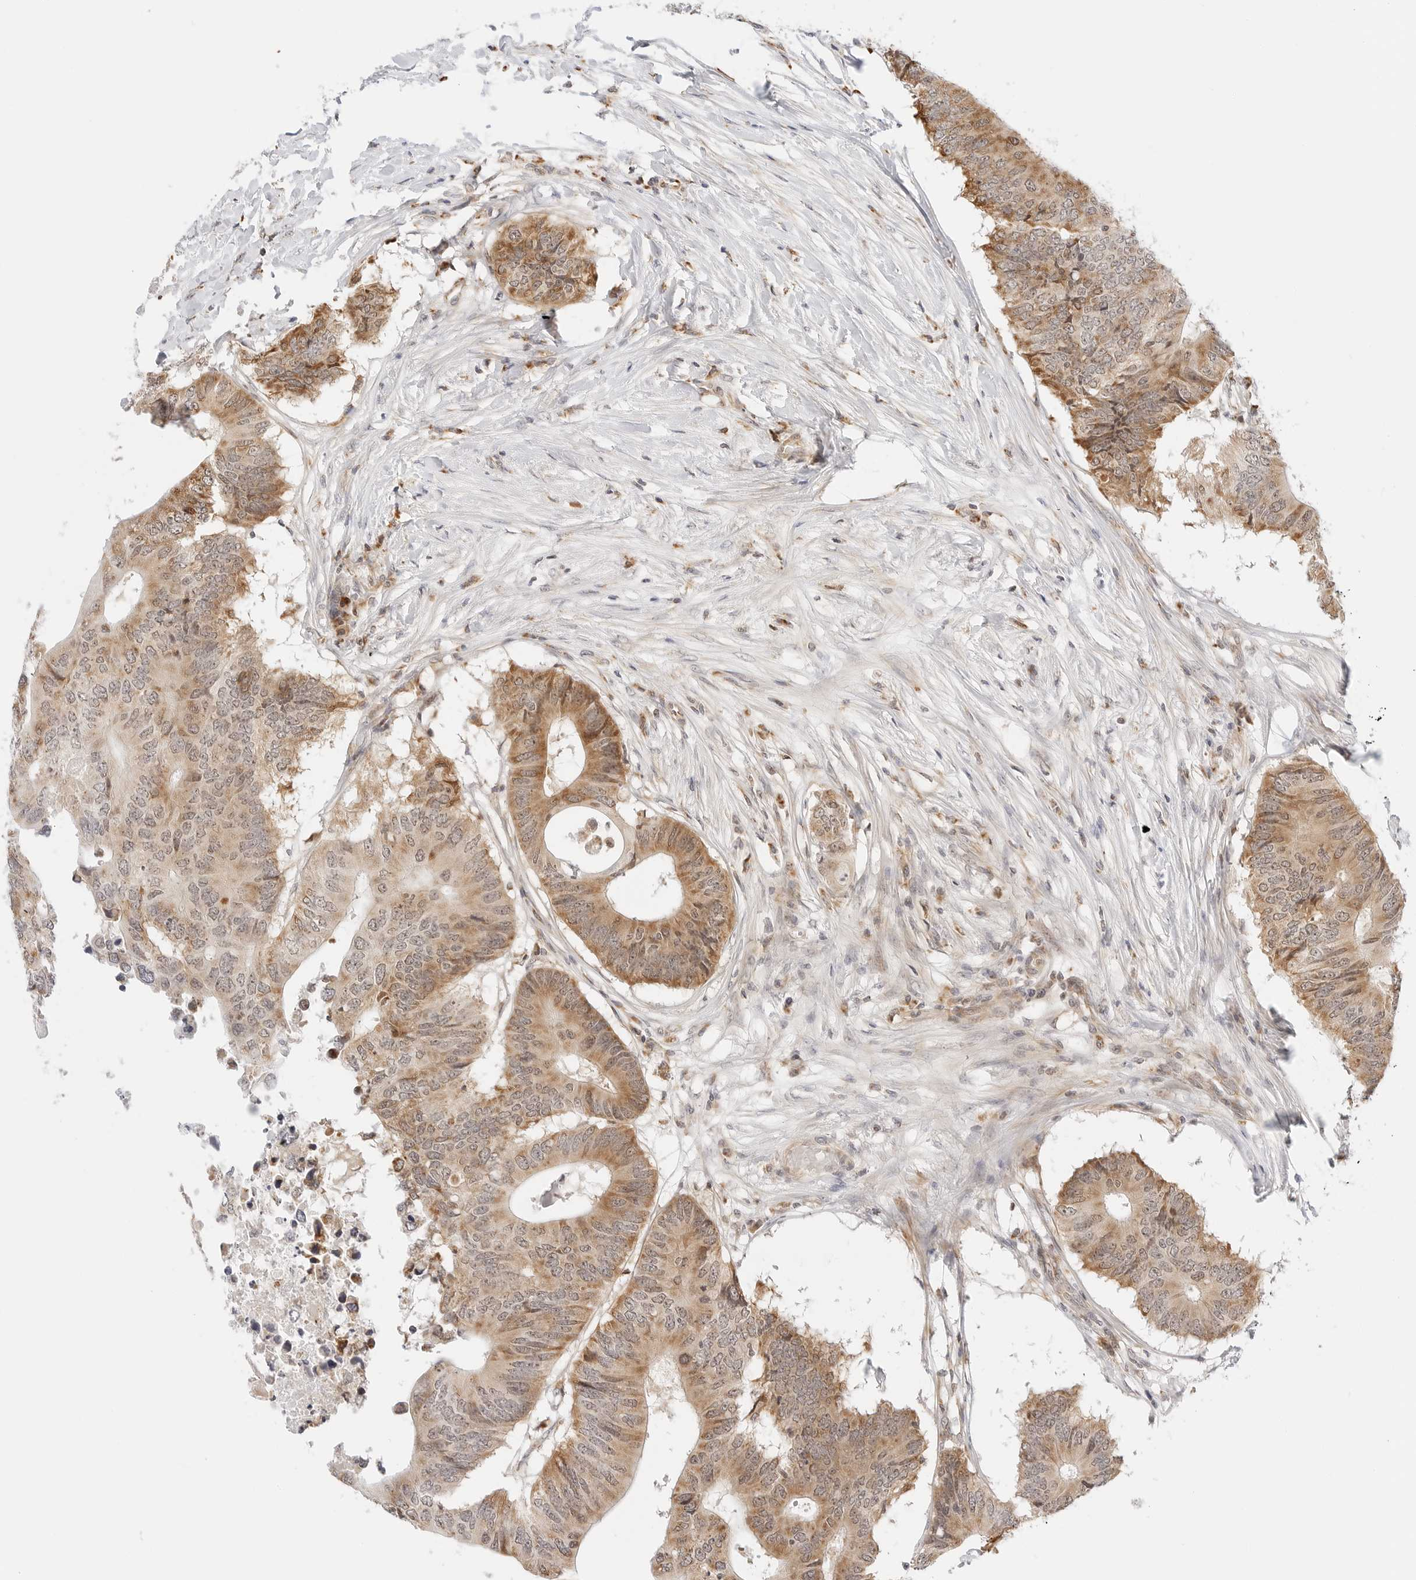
{"staining": {"intensity": "moderate", "quantity": ">75%", "location": "cytoplasmic/membranous,nuclear"}, "tissue": "colorectal cancer", "cell_type": "Tumor cells", "image_type": "cancer", "snomed": [{"axis": "morphology", "description": "Adenocarcinoma, NOS"}, {"axis": "topography", "description": "Colon"}], "caption": "IHC image of neoplastic tissue: human colorectal cancer stained using immunohistochemistry displays medium levels of moderate protein expression localized specifically in the cytoplasmic/membranous and nuclear of tumor cells, appearing as a cytoplasmic/membranous and nuclear brown color.", "gene": "GORAB", "patient": {"sex": "male", "age": 71}}